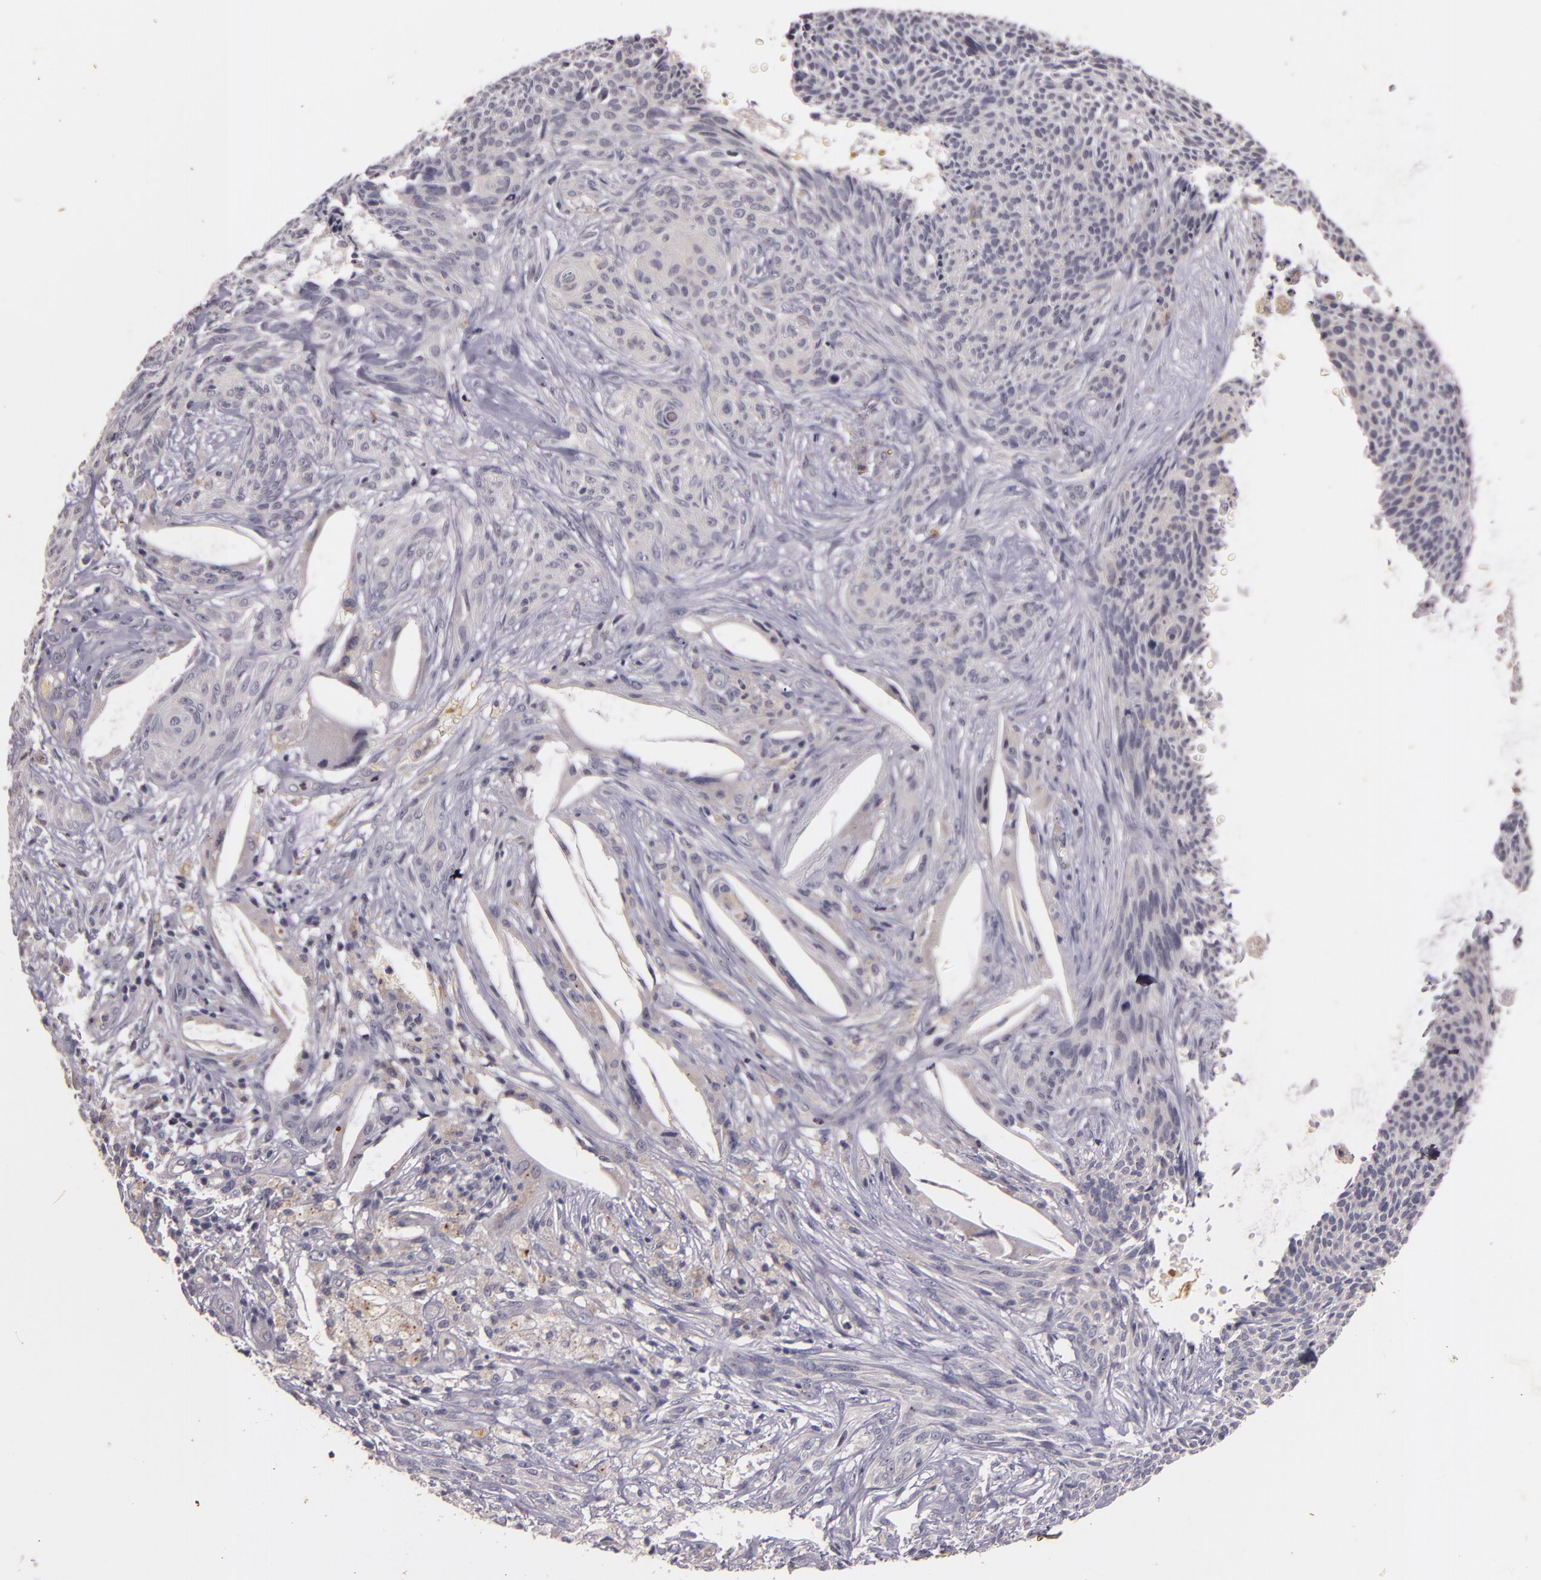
{"staining": {"intensity": "negative", "quantity": "none", "location": "none"}, "tissue": "skin cancer", "cell_type": "Tumor cells", "image_type": "cancer", "snomed": [{"axis": "morphology", "description": "Basal cell carcinoma"}, {"axis": "topography", "description": "Skin"}], "caption": "Skin basal cell carcinoma stained for a protein using immunohistochemistry shows no staining tumor cells.", "gene": "TFF1", "patient": {"sex": "male", "age": 84}}